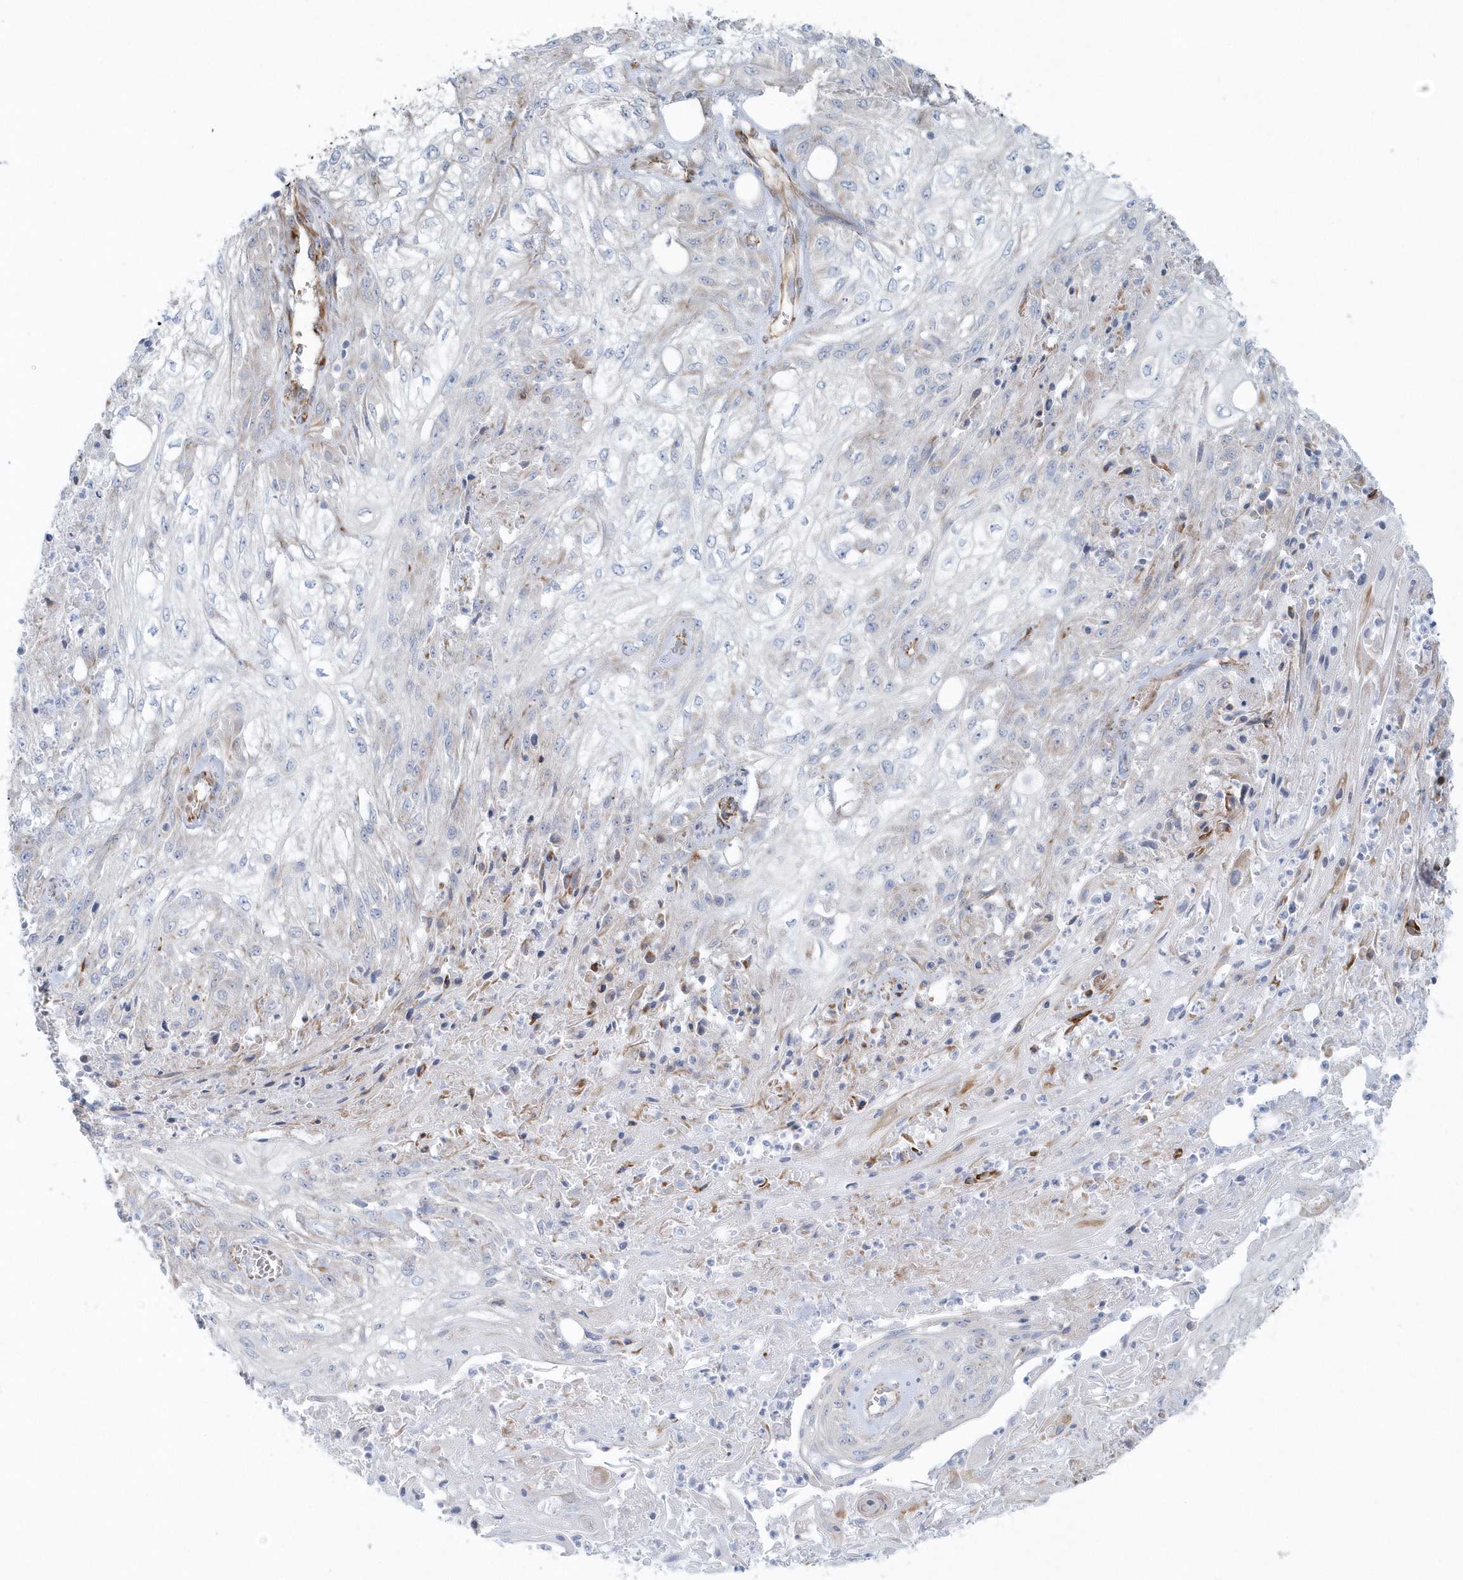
{"staining": {"intensity": "negative", "quantity": "none", "location": "none"}, "tissue": "skin cancer", "cell_type": "Tumor cells", "image_type": "cancer", "snomed": [{"axis": "morphology", "description": "Squamous cell carcinoma, NOS"}, {"axis": "morphology", "description": "Squamous cell carcinoma, metastatic, NOS"}, {"axis": "topography", "description": "Skin"}, {"axis": "topography", "description": "Lymph node"}], "caption": "A histopathology image of squamous cell carcinoma (skin) stained for a protein reveals no brown staining in tumor cells.", "gene": "GPR152", "patient": {"sex": "male", "age": 75}}